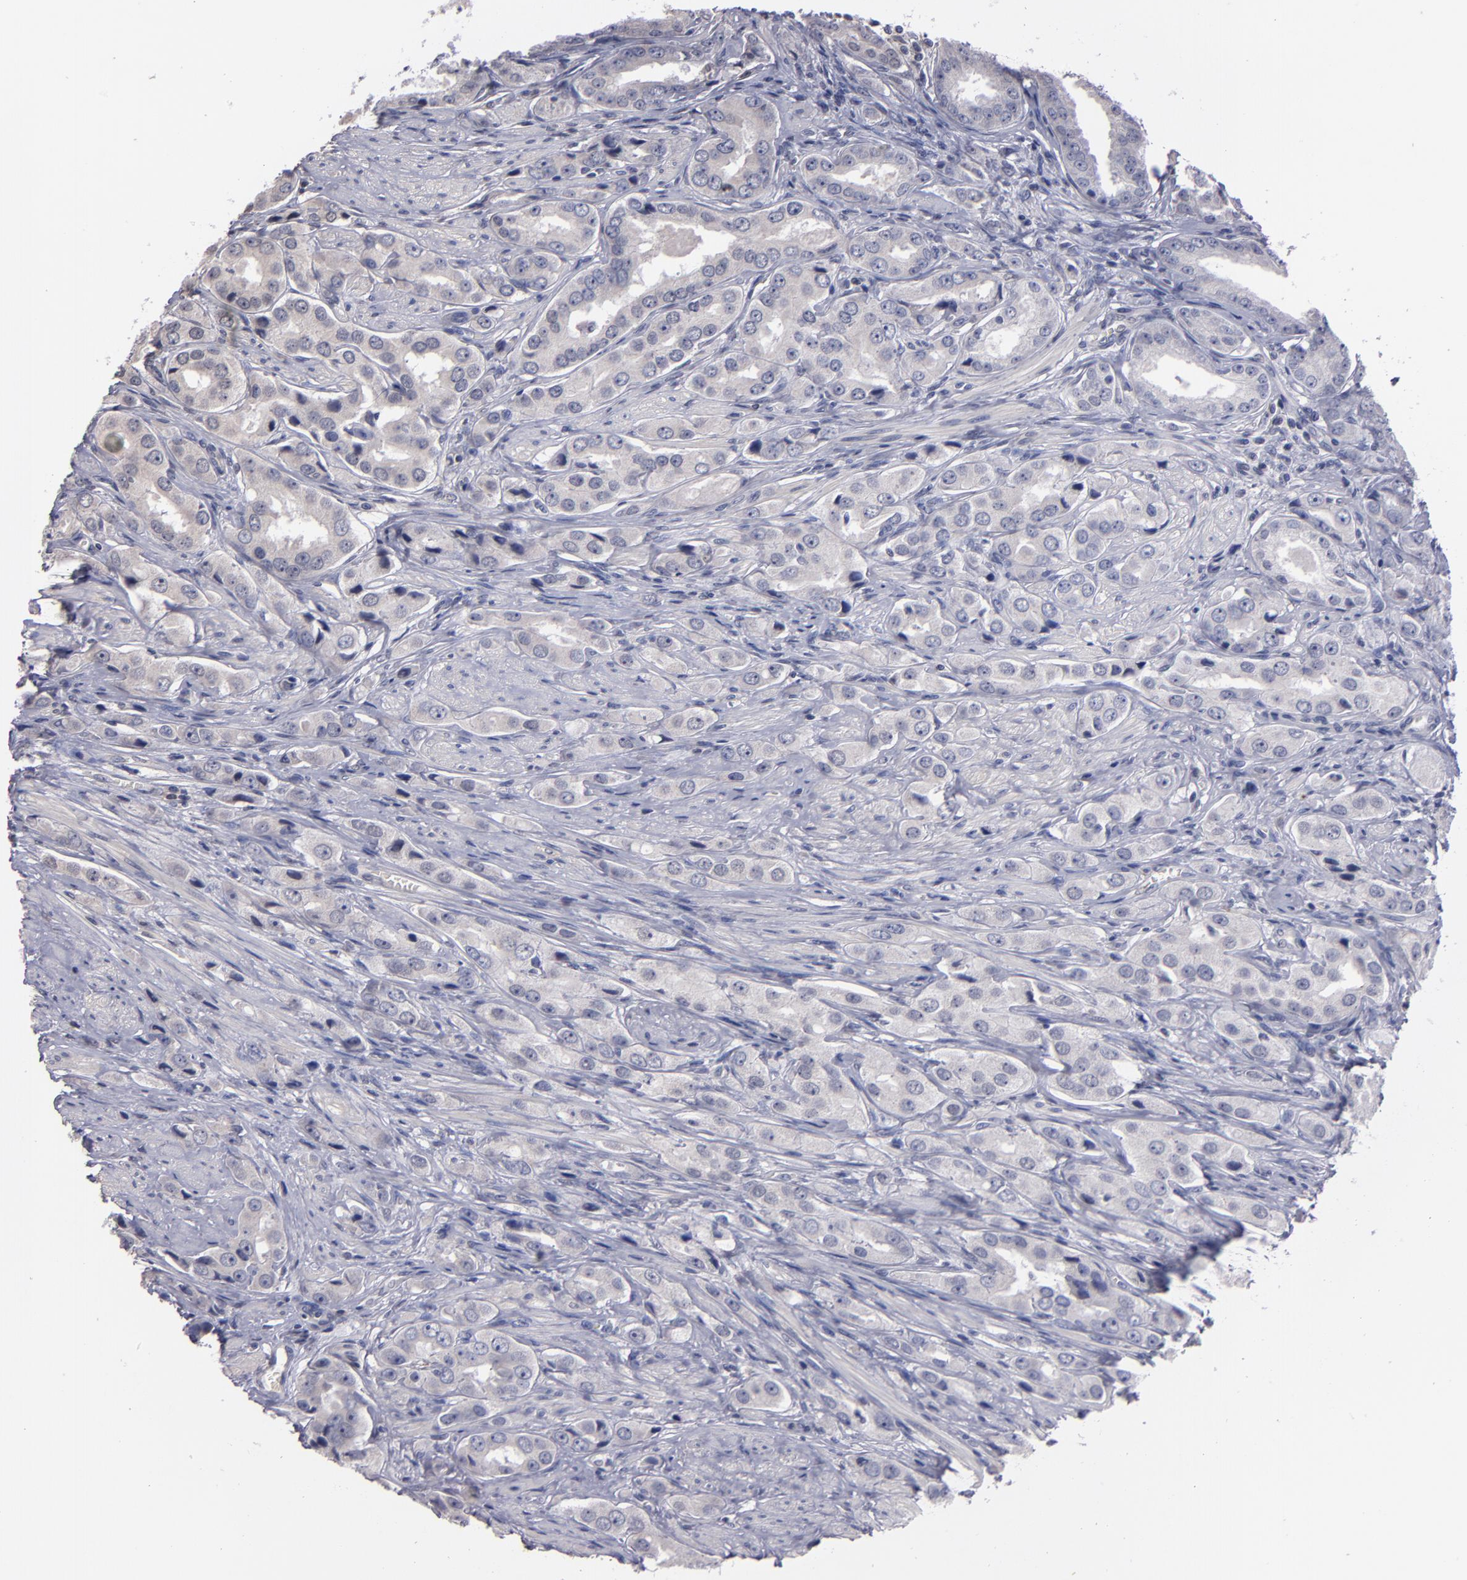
{"staining": {"intensity": "weak", "quantity": "<25%", "location": "cytoplasmic/membranous,nuclear"}, "tissue": "prostate cancer", "cell_type": "Tumor cells", "image_type": "cancer", "snomed": [{"axis": "morphology", "description": "Adenocarcinoma, Medium grade"}, {"axis": "topography", "description": "Prostate"}], "caption": "Human prostate cancer stained for a protein using immunohistochemistry (IHC) exhibits no staining in tumor cells.", "gene": "S100A1", "patient": {"sex": "male", "age": 53}}